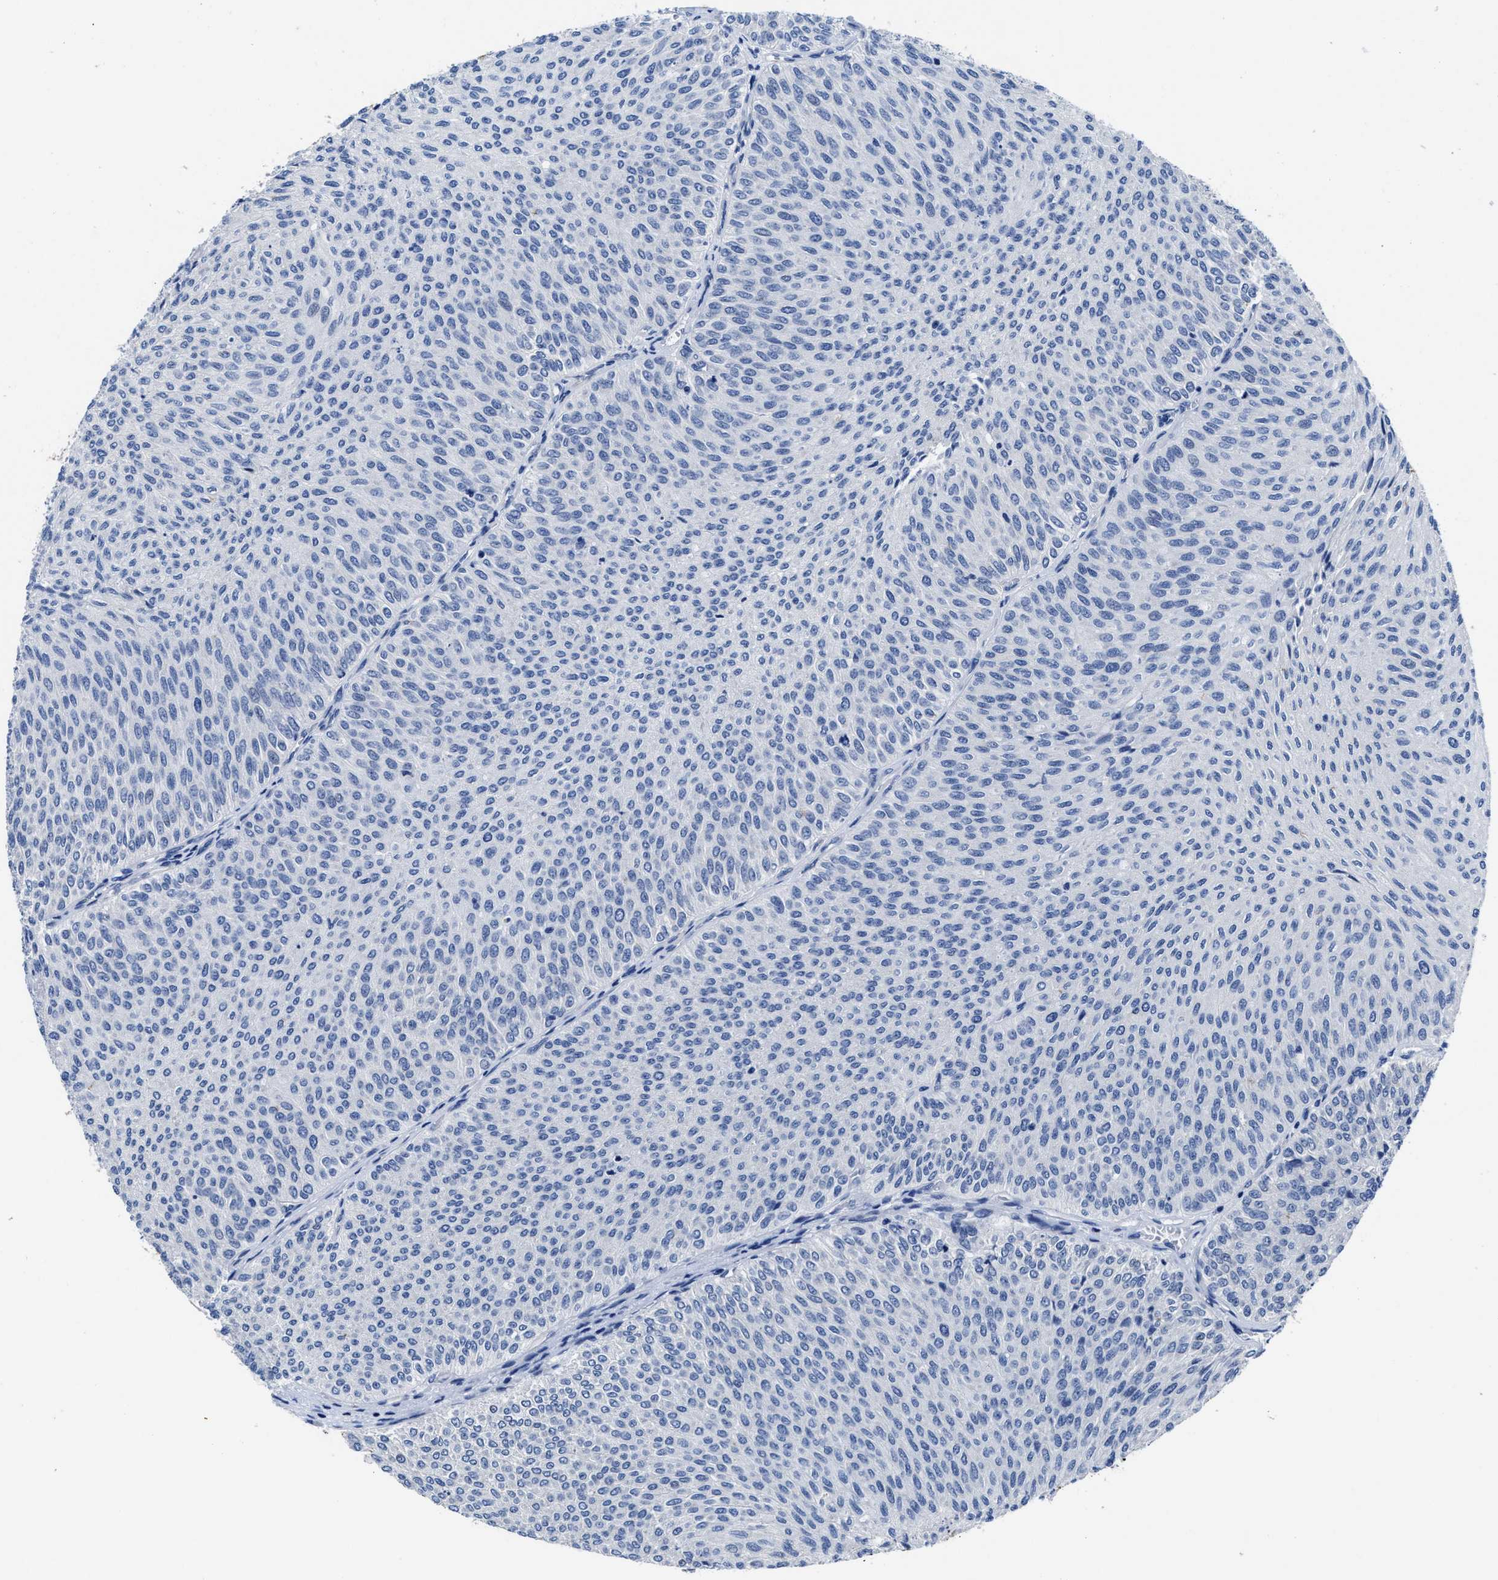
{"staining": {"intensity": "negative", "quantity": "none", "location": "none"}, "tissue": "urothelial cancer", "cell_type": "Tumor cells", "image_type": "cancer", "snomed": [{"axis": "morphology", "description": "Urothelial carcinoma, Low grade"}, {"axis": "topography", "description": "Urinary bladder"}], "caption": "IHC micrograph of neoplastic tissue: human urothelial cancer stained with DAB (3,3'-diaminobenzidine) reveals no significant protein positivity in tumor cells. (Stains: DAB (3,3'-diaminobenzidine) immunohistochemistry with hematoxylin counter stain, Microscopy: brightfield microscopy at high magnification).", "gene": "HOOK1", "patient": {"sex": "male", "age": 78}}